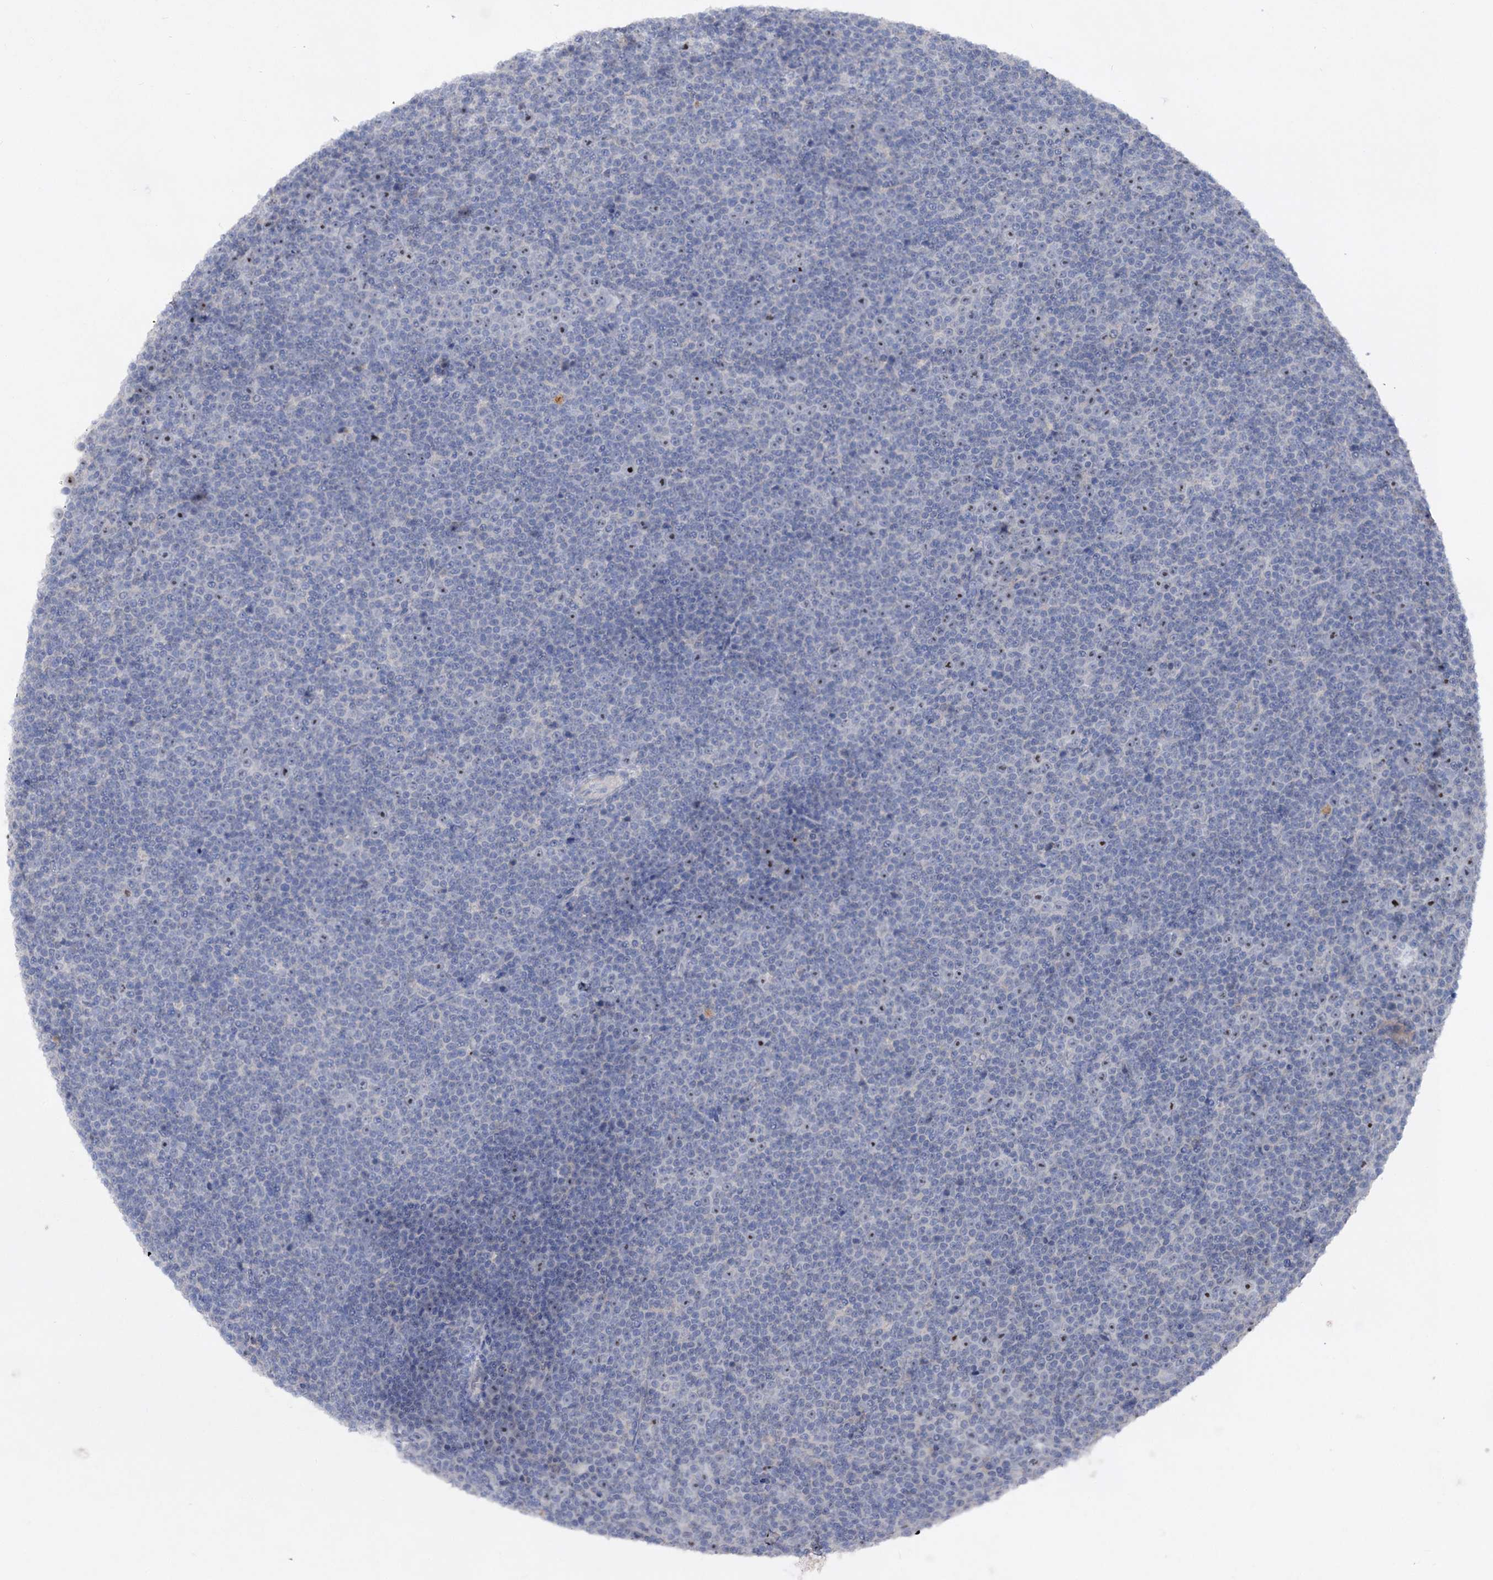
{"staining": {"intensity": "negative", "quantity": "none", "location": "none"}, "tissue": "lymphoma", "cell_type": "Tumor cells", "image_type": "cancer", "snomed": [{"axis": "morphology", "description": "Malignant lymphoma, non-Hodgkin's type, Low grade"}, {"axis": "topography", "description": "Lymph node"}], "caption": "The histopathology image shows no significant expression in tumor cells of lymphoma.", "gene": "ATP4A", "patient": {"sex": "female", "age": 67}}